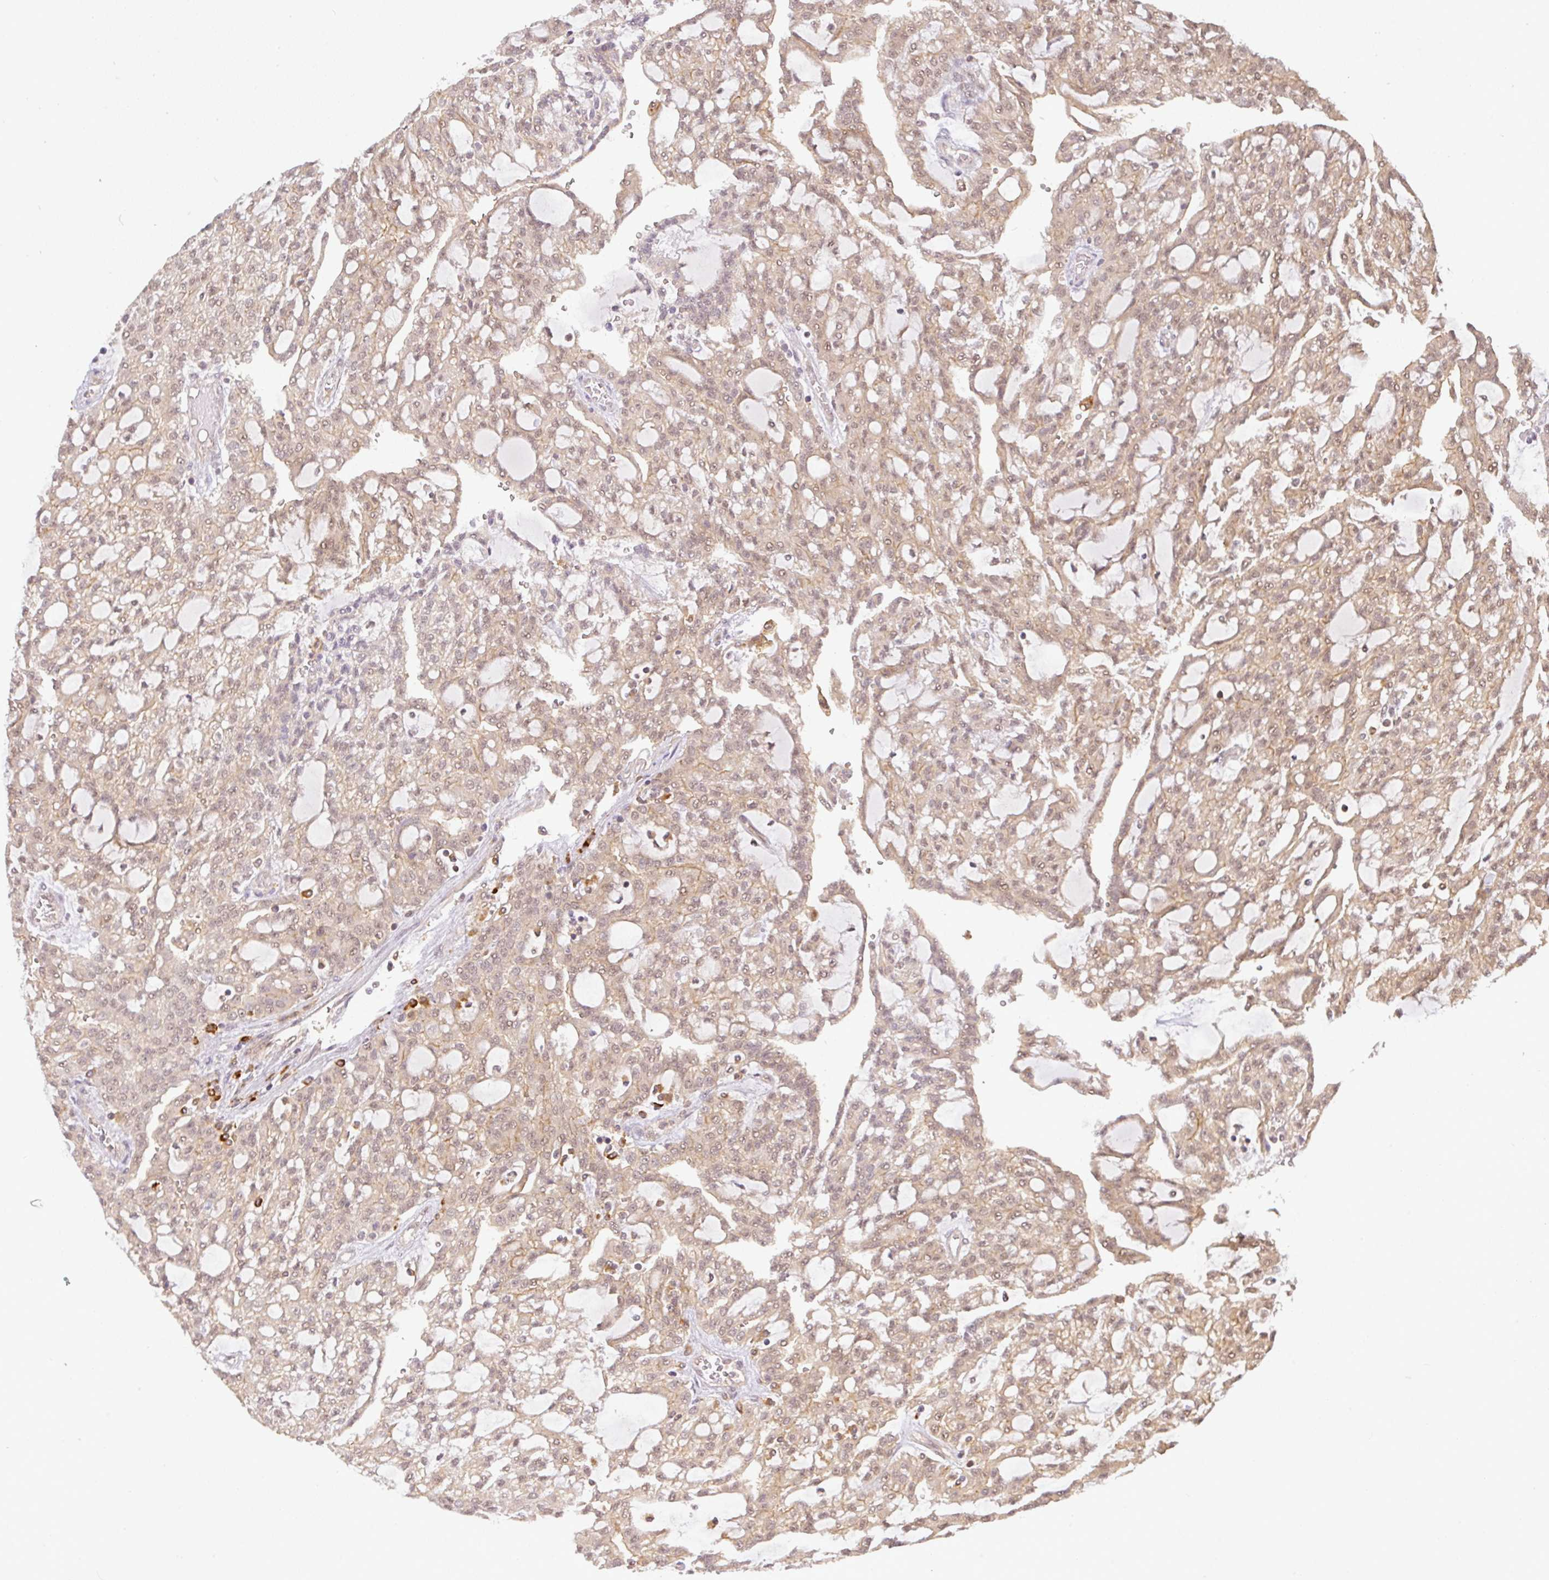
{"staining": {"intensity": "weak", "quantity": ">75%", "location": "cytoplasmic/membranous,nuclear"}, "tissue": "renal cancer", "cell_type": "Tumor cells", "image_type": "cancer", "snomed": [{"axis": "morphology", "description": "Adenocarcinoma, NOS"}, {"axis": "topography", "description": "Kidney"}], "caption": "Brown immunohistochemical staining in human renal cancer (adenocarcinoma) shows weak cytoplasmic/membranous and nuclear staining in about >75% of tumor cells.", "gene": "FAM153A", "patient": {"sex": "male", "age": 63}}